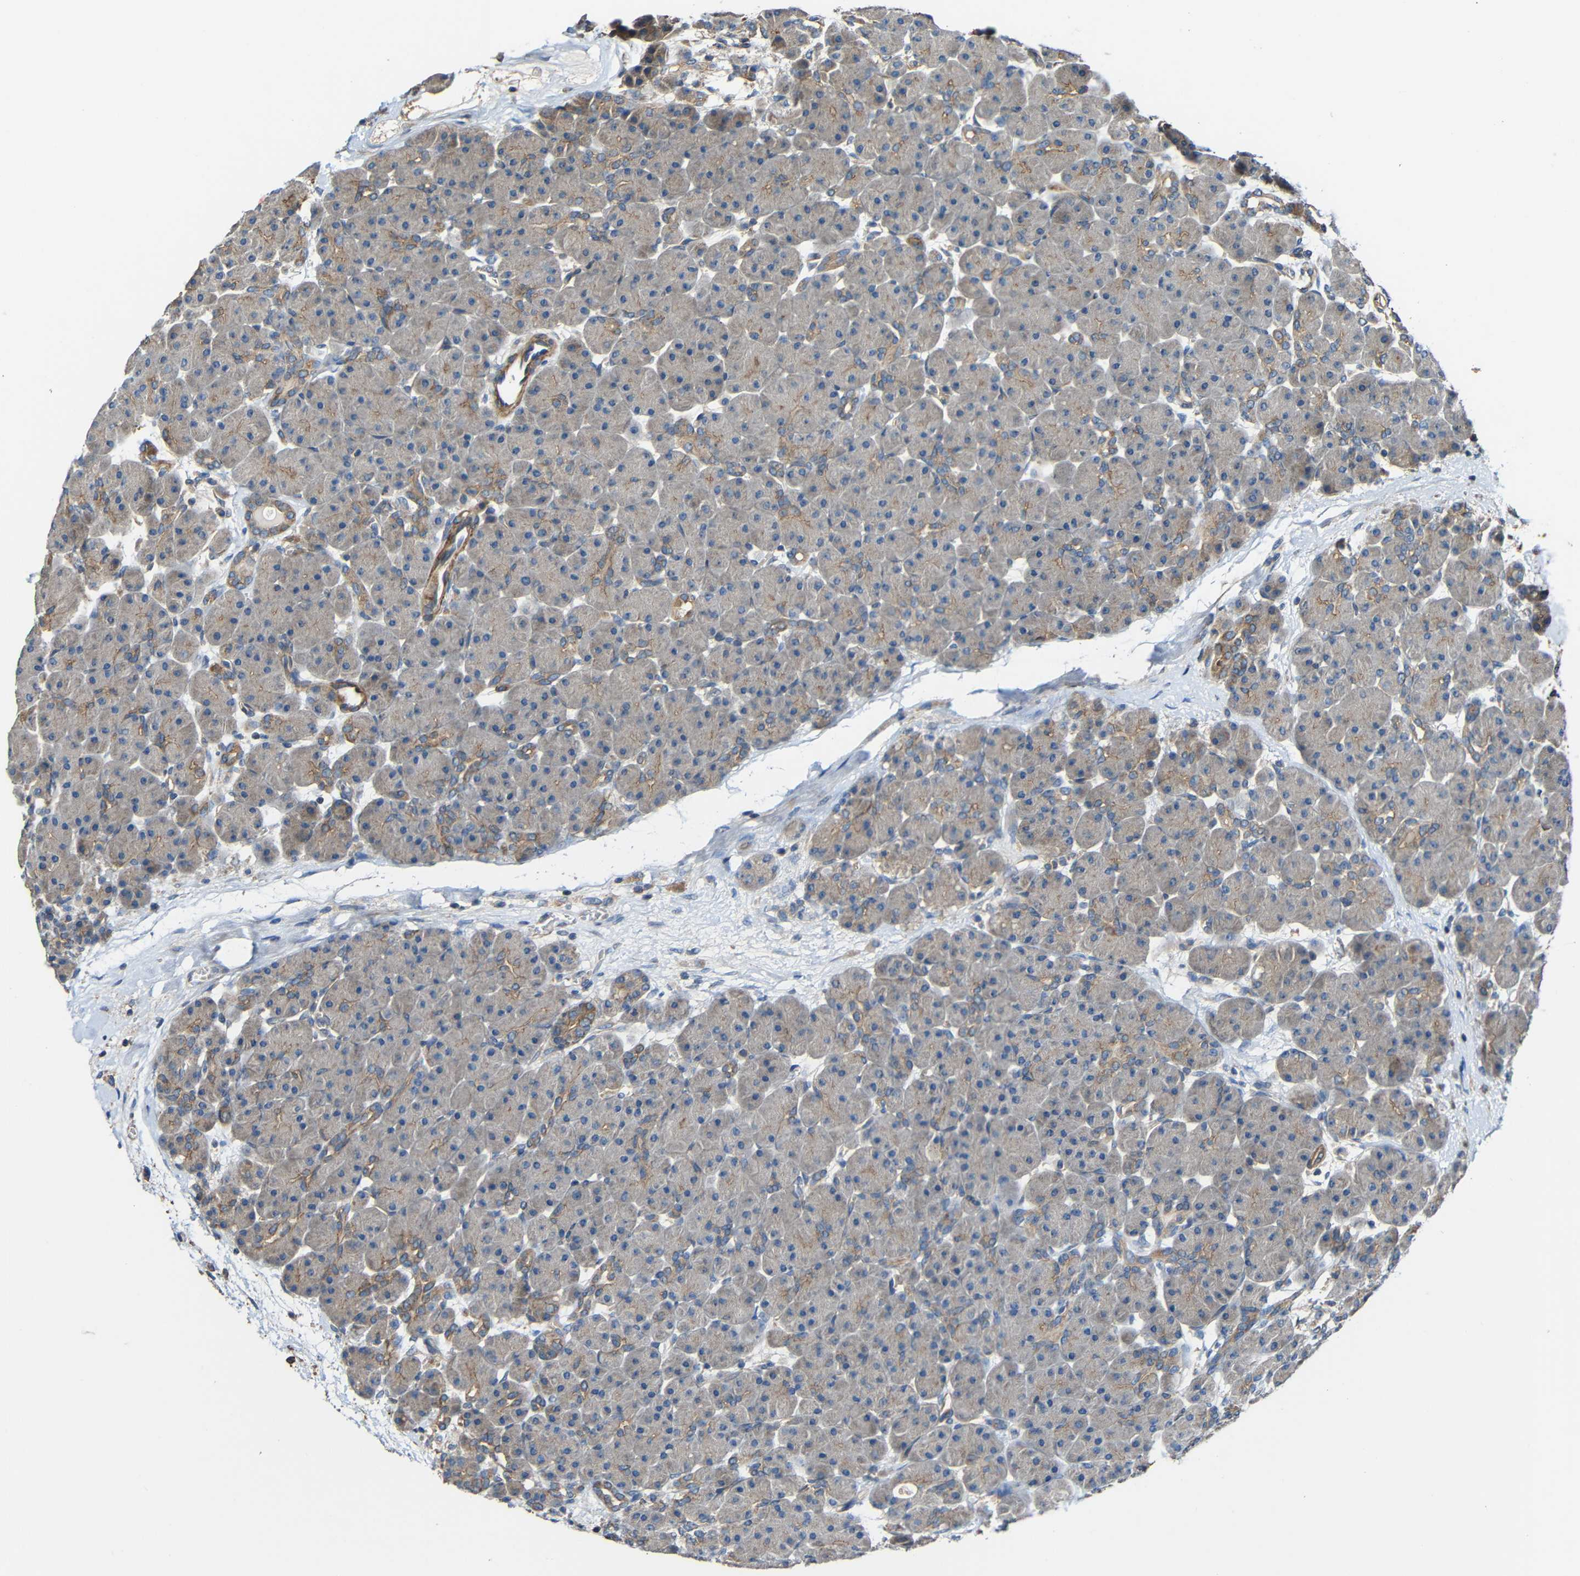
{"staining": {"intensity": "weak", "quantity": "<25%", "location": "cytoplasmic/membranous"}, "tissue": "pancreas", "cell_type": "Exocrine glandular cells", "image_type": "normal", "snomed": [{"axis": "morphology", "description": "Normal tissue, NOS"}, {"axis": "topography", "description": "Pancreas"}], "caption": "Protein analysis of unremarkable pancreas shows no significant staining in exocrine glandular cells. The staining is performed using DAB (3,3'-diaminobenzidine) brown chromogen with nuclei counter-stained in using hematoxylin.", "gene": "RHOT2", "patient": {"sex": "male", "age": 66}}